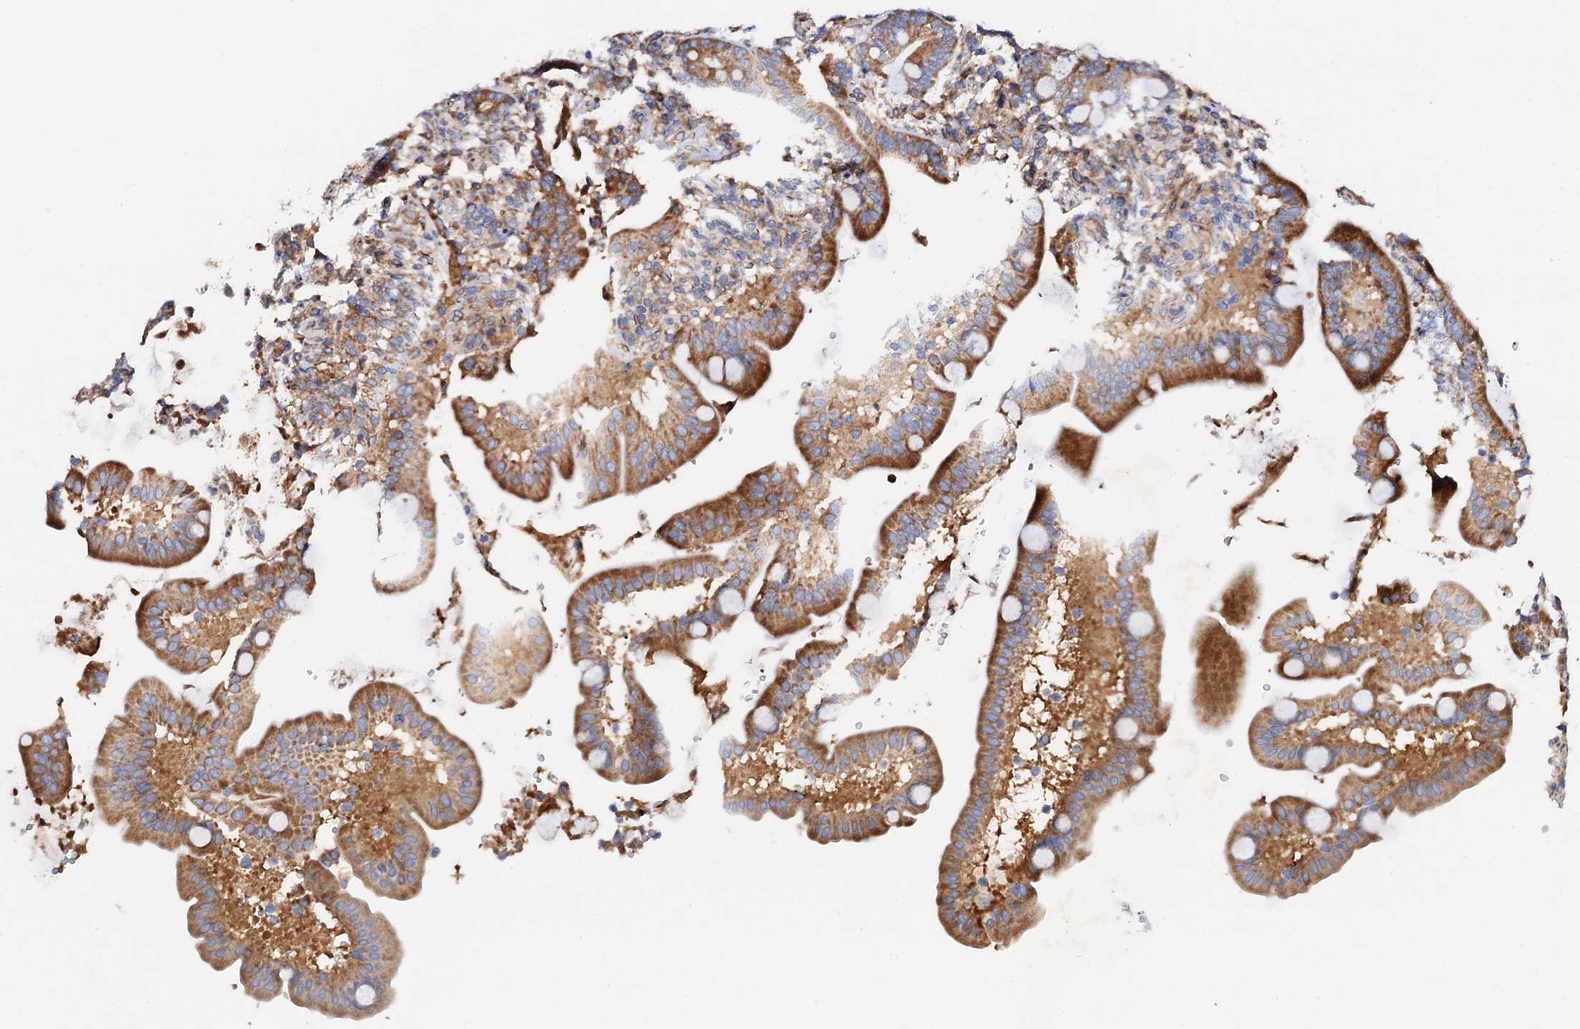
{"staining": {"intensity": "moderate", "quantity": ">75%", "location": "cytoplasmic/membranous"}, "tissue": "duodenum", "cell_type": "Glandular cells", "image_type": "normal", "snomed": [{"axis": "morphology", "description": "Normal tissue, NOS"}, {"axis": "topography", "description": "Duodenum"}], "caption": "A high-resolution micrograph shows immunohistochemistry (IHC) staining of normal duodenum, which exhibits moderate cytoplasmic/membranous positivity in approximately >75% of glandular cells. Using DAB (brown) and hematoxylin (blue) stains, captured at high magnification using brightfield microscopy.", "gene": "MRPL48", "patient": {"sex": "male", "age": 54}}